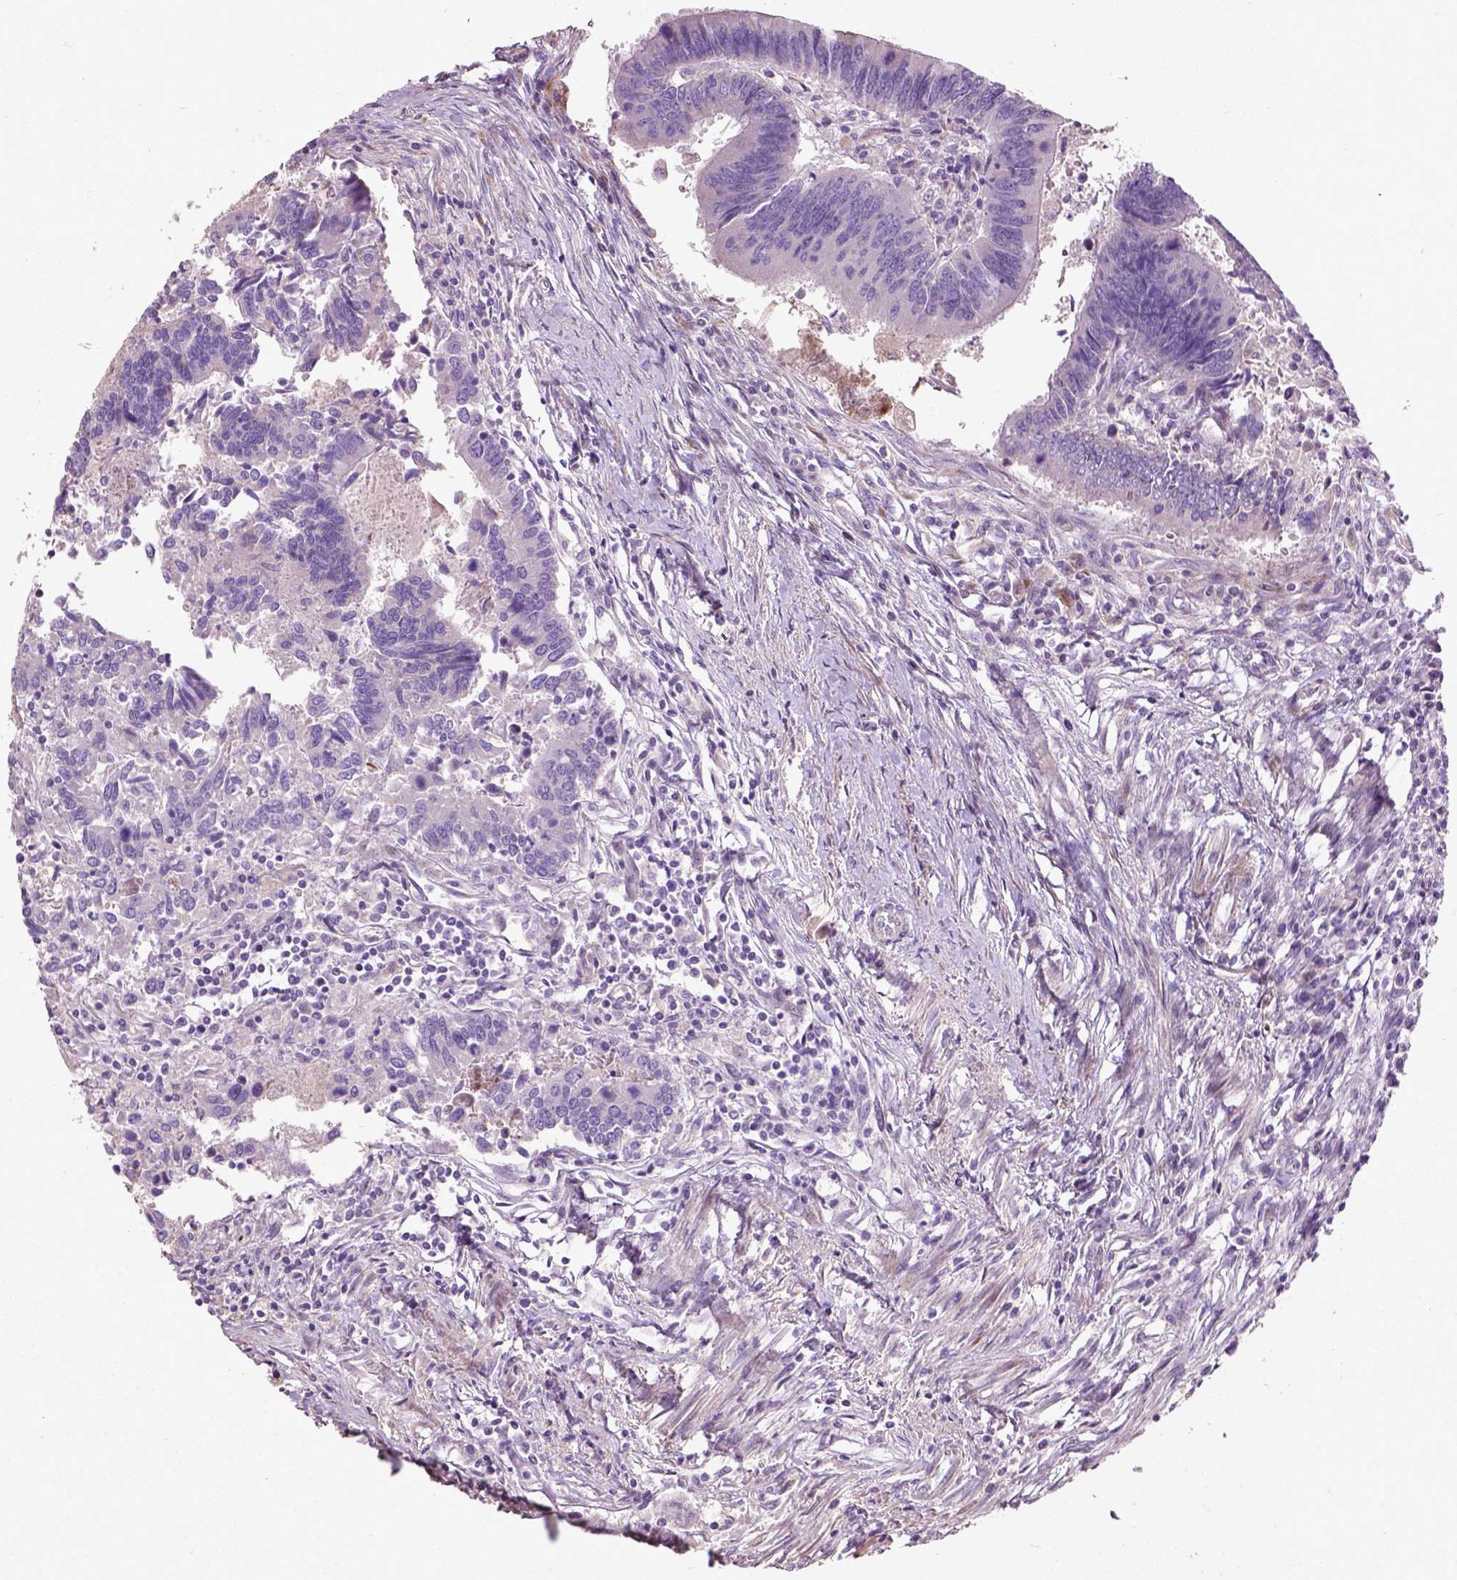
{"staining": {"intensity": "negative", "quantity": "none", "location": "none"}, "tissue": "colorectal cancer", "cell_type": "Tumor cells", "image_type": "cancer", "snomed": [{"axis": "morphology", "description": "Adenocarcinoma, NOS"}, {"axis": "topography", "description": "Colon"}], "caption": "IHC of colorectal cancer demonstrates no expression in tumor cells.", "gene": "PKP3", "patient": {"sex": "female", "age": 67}}